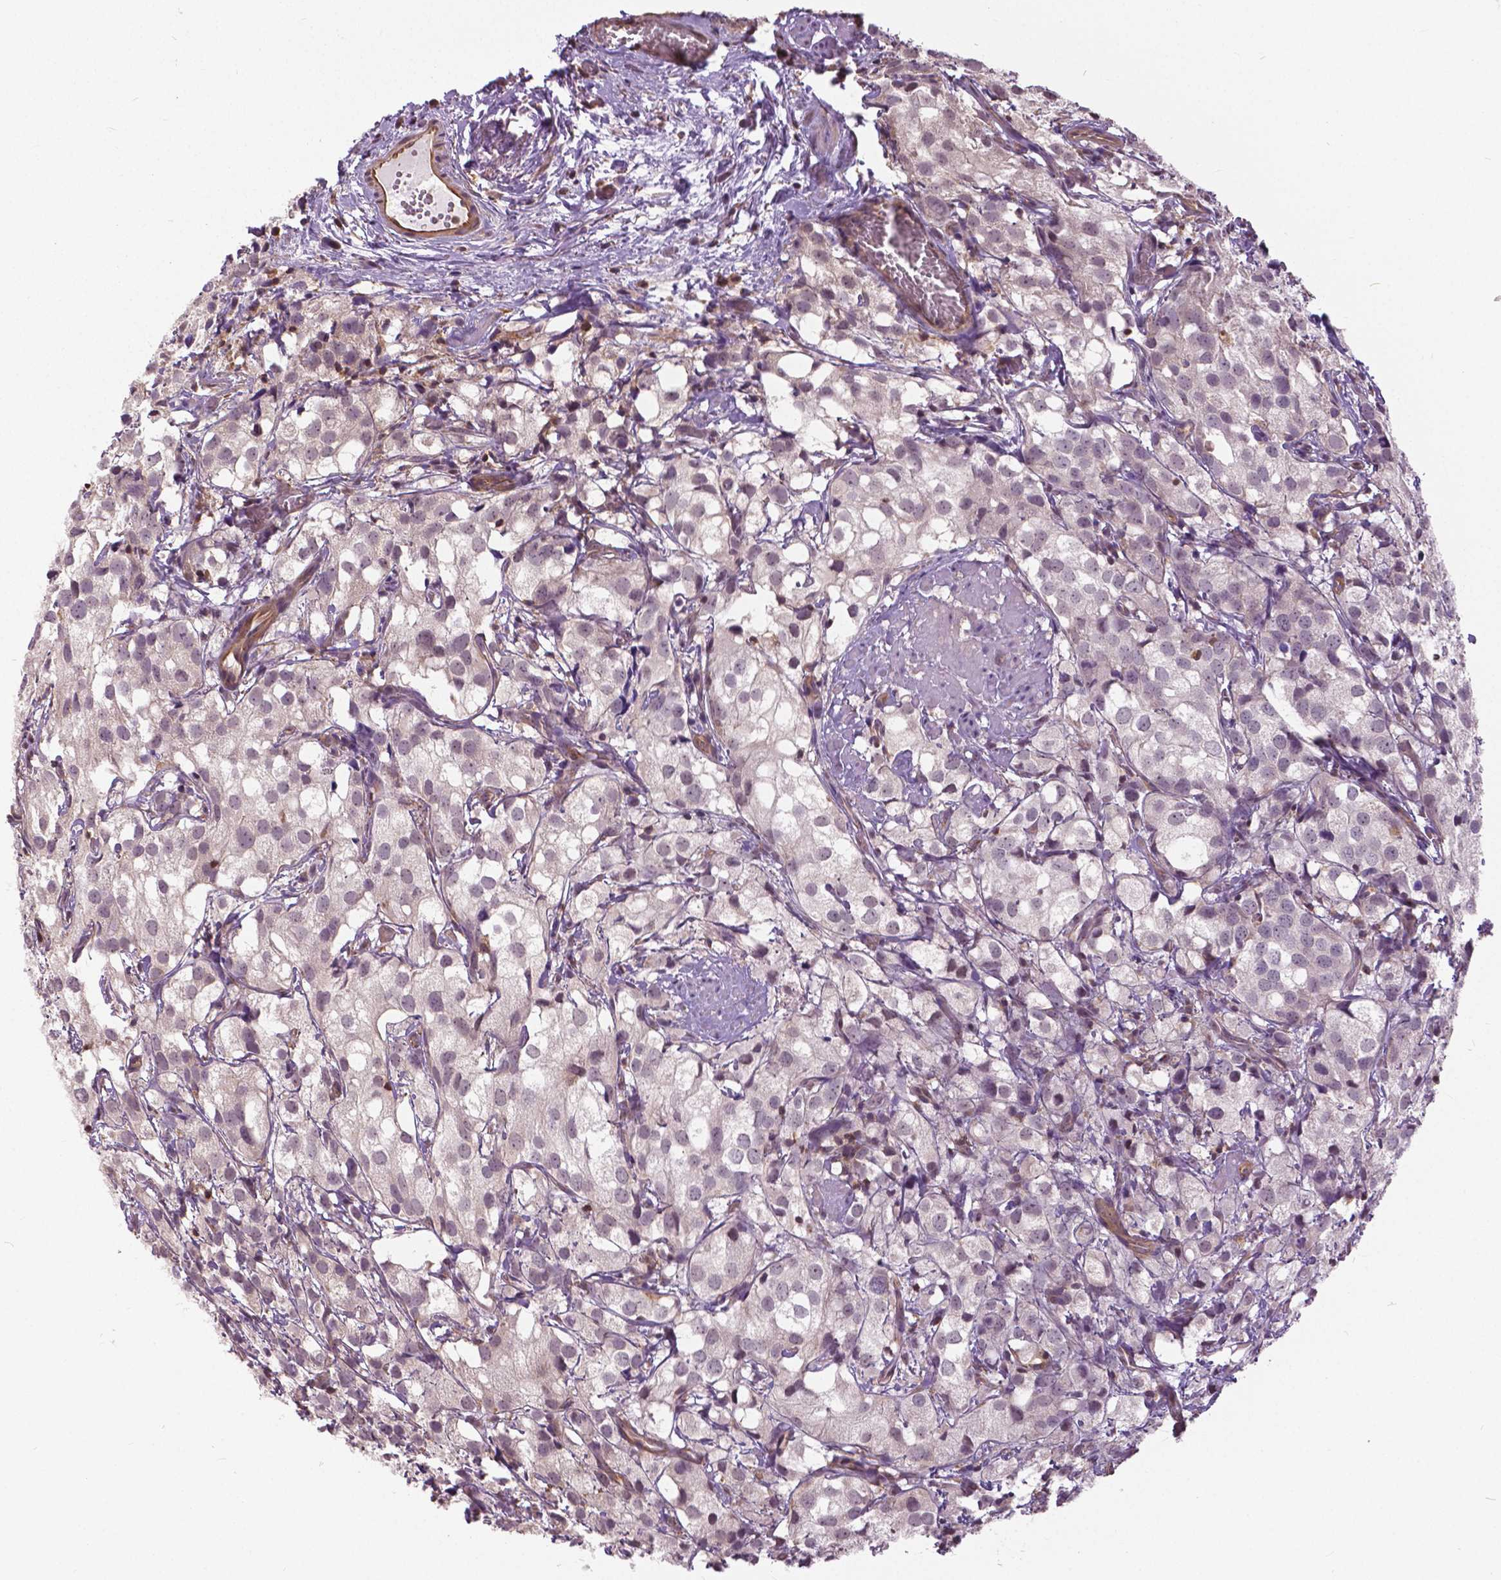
{"staining": {"intensity": "negative", "quantity": "none", "location": "none"}, "tissue": "prostate cancer", "cell_type": "Tumor cells", "image_type": "cancer", "snomed": [{"axis": "morphology", "description": "Adenocarcinoma, High grade"}, {"axis": "topography", "description": "Prostate"}], "caption": "Tumor cells show no significant protein positivity in prostate adenocarcinoma (high-grade).", "gene": "ANXA13", "patient": {"sex": "male", "age": 86}}